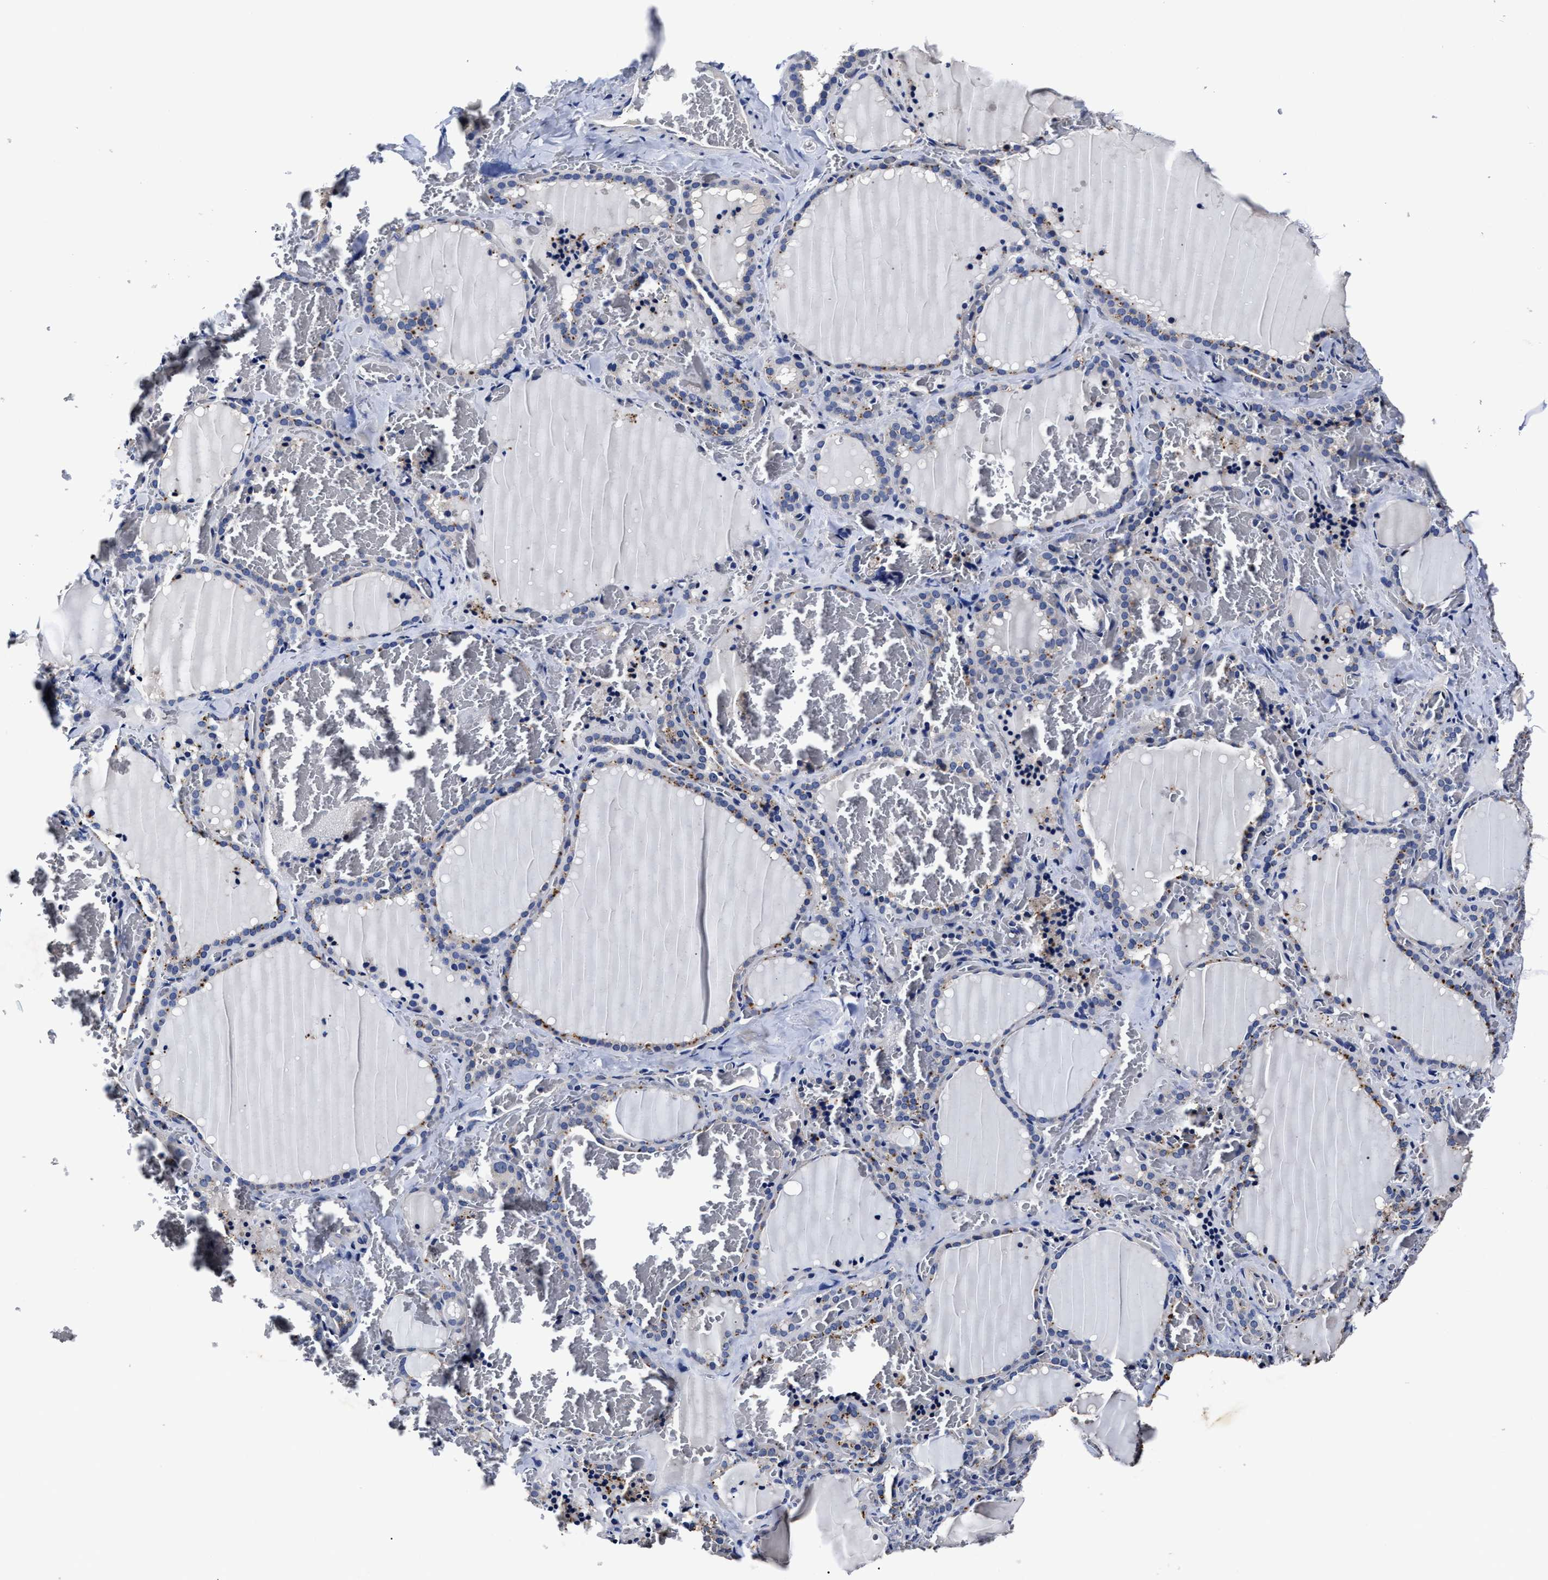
{"staining": {"intensity": "weak", "quantity": "<25%", "location": "cytoplasmic/membranous"}, "tissue": "thyroid gland", "cell_type": "Glandular cells", "image_type": "normal", "snomed": [{"axis": "morphology", "description": "Normal tissue, NOS"}, {"axis": "topography", "description": "Thyroid gland"}], "caption": "This histopathology image is of unremarkable thyroid gland stained with immunohistochemistry to label a protein in brown with the nuclei are counter-stained blue. There is no expression in glandular cells.", "gene": "OLFML2A", "patient": {"sex": "female", "age": 22}}